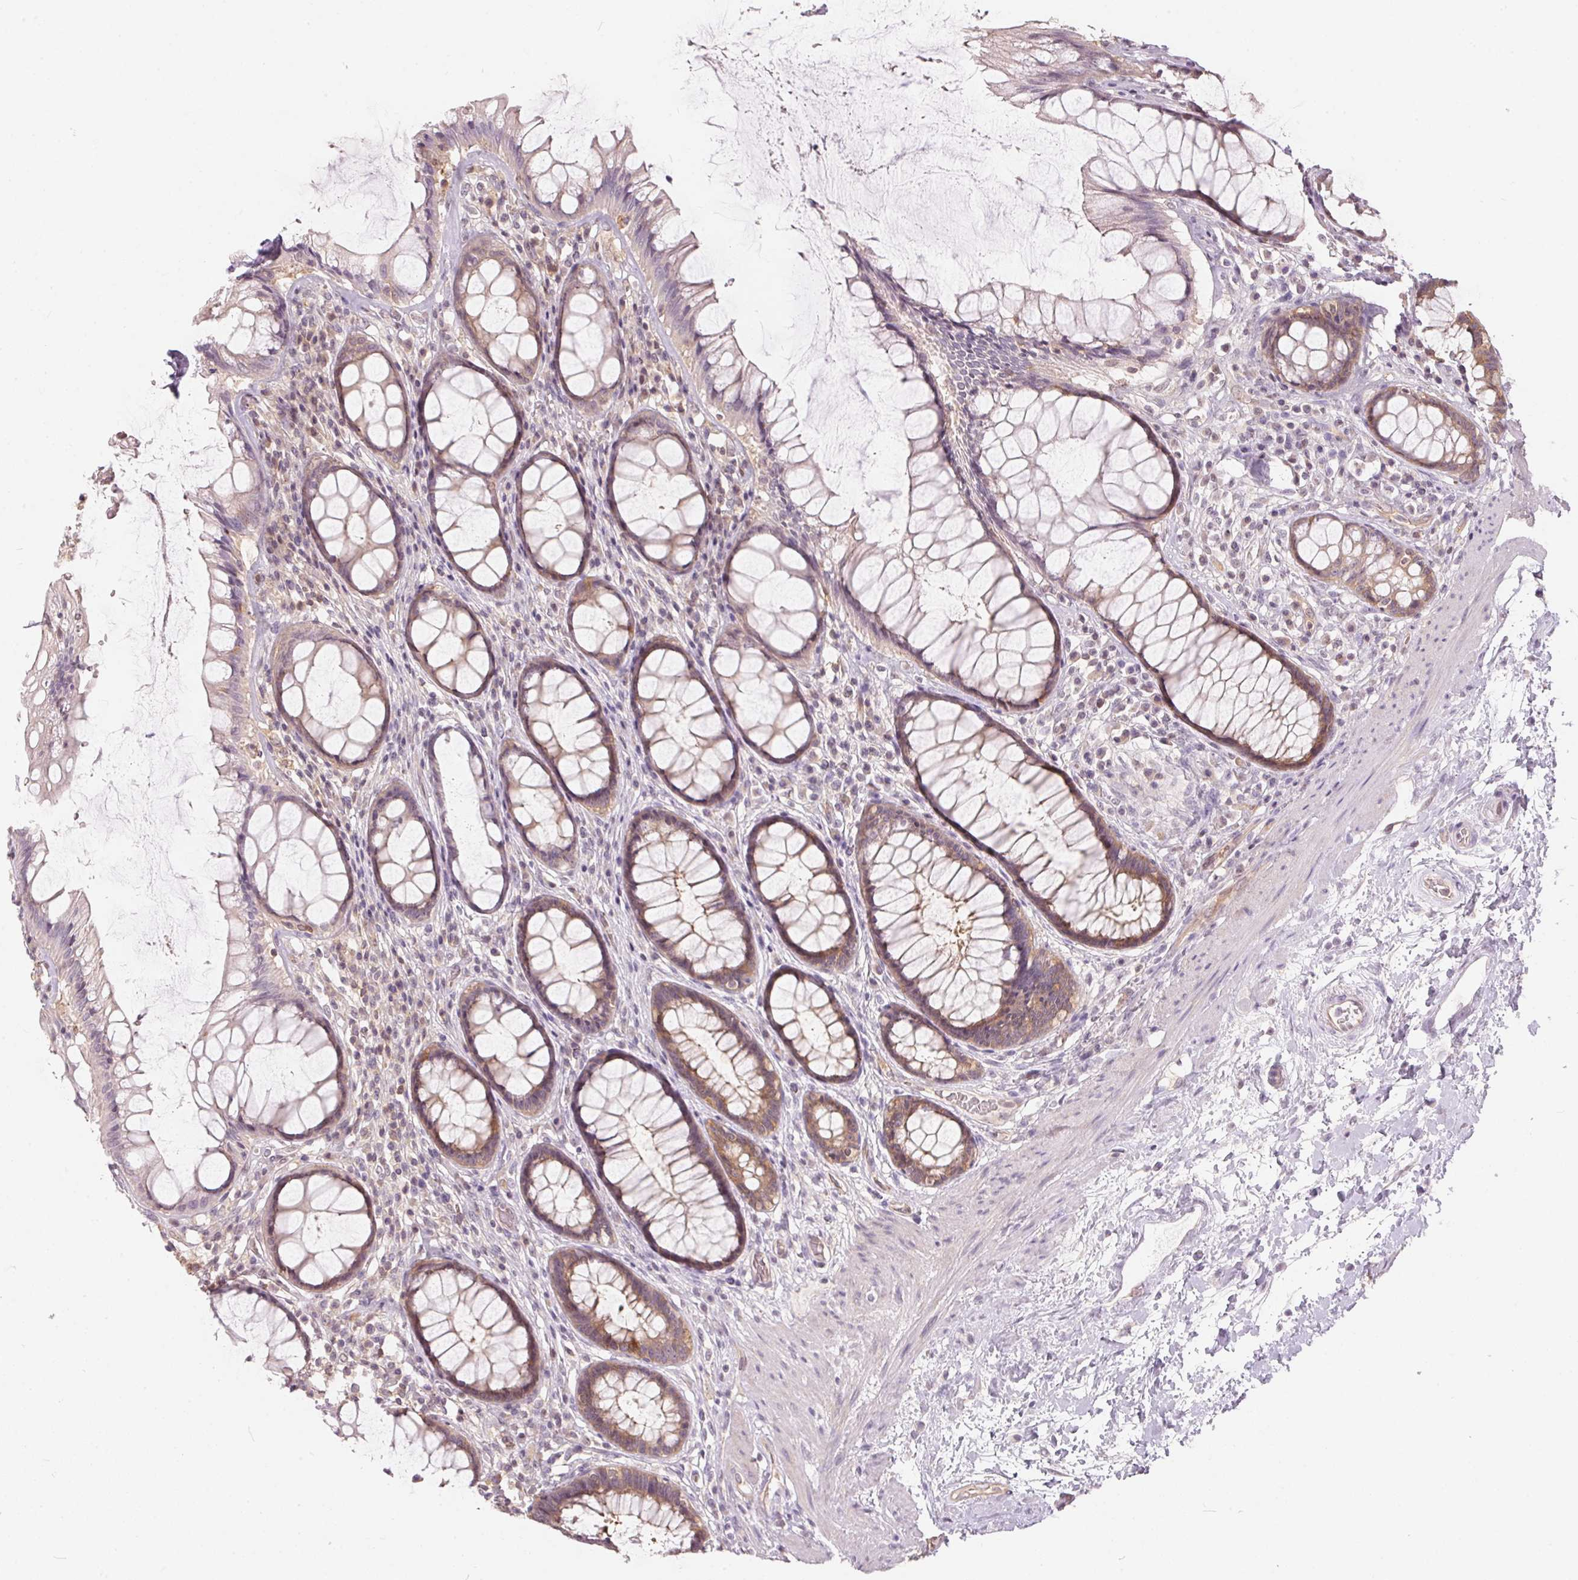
{"staining": {"intensity": "weak", "quantity": ">75%", "location": "cytoplasmic/membranous"}, "tissue": "rectum", "cell_type": "Glandular cells", "image_type": "normal", "snomed": [{"axis": "morphology", "description": "Normal tissue, NOS"}, {"axis": "topography", "description": "Rectum"}], "caption": "This is an image of immunohistochemistry staining of benign rectum, which shows weak positivity in the cytoplasmic/membranous of glandular cells.", "gene": "BLMH", "patient": {"sex": "male", "age": 72}}